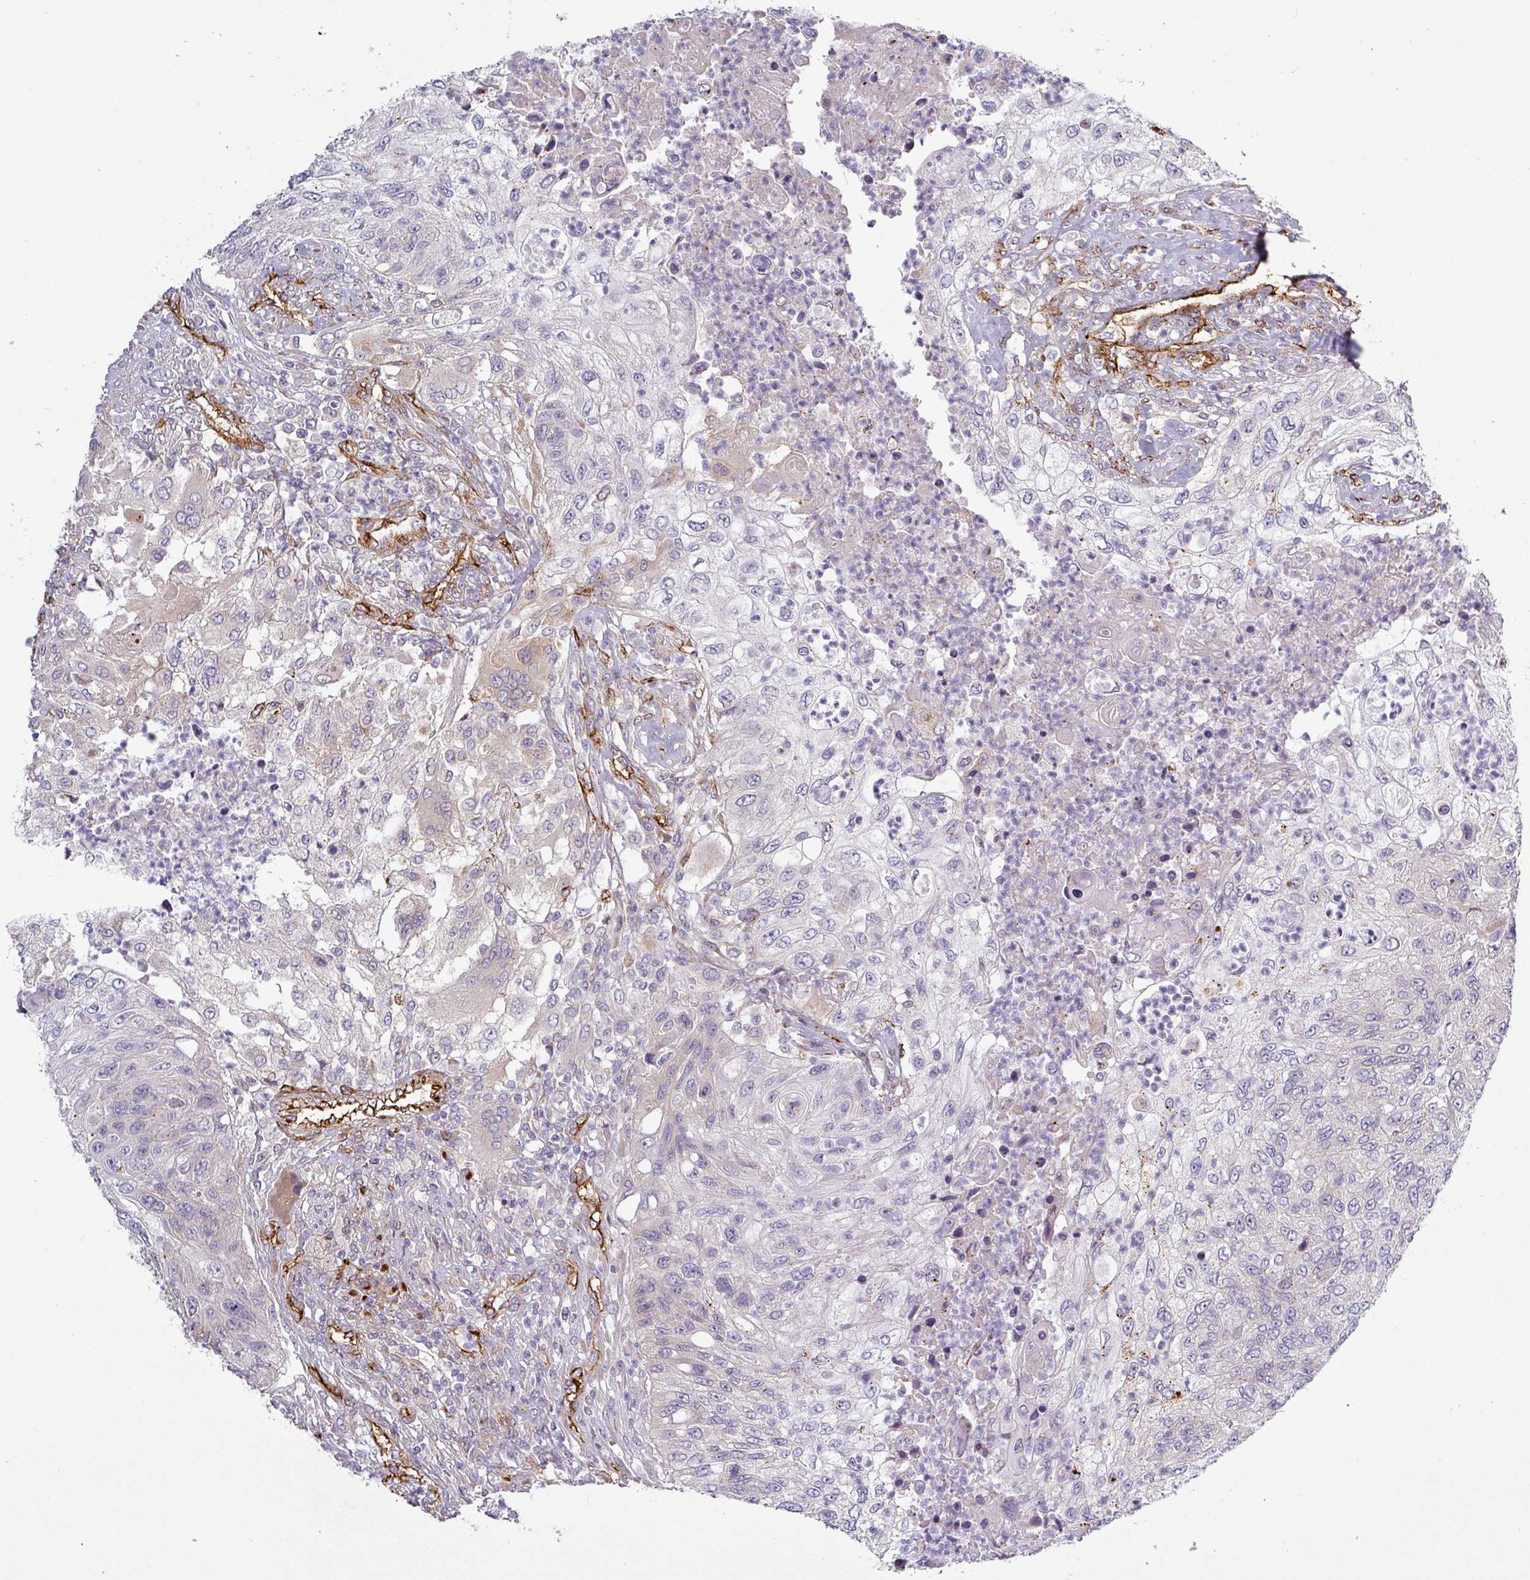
{"staining": {"intensity": "negative", "quantity": "none", "location": "none"}, "tissue": "urothelial cancer", "cell_type": "Tumor cells", "image_type": "cancer", "snomed": [{"axis": "morphology", "description": "Urothelial carcinoma, High grade"}, {"axis": "topography", "description": "Urinary bladder"}], "caption": "Immunohistochemistry (IHC) of urothelial carcinoma (high-grade) exhibits no staining in tumor cells. (Stains: DAB (3,3'-diaminobenzidine) immunohistochemistry (IHC) with hematoxylin counter stain, Microscopy: brightfield microscopy at high magnification).", "gene": "PRODH2", "patient": {"sex": "female", "age": 60}}